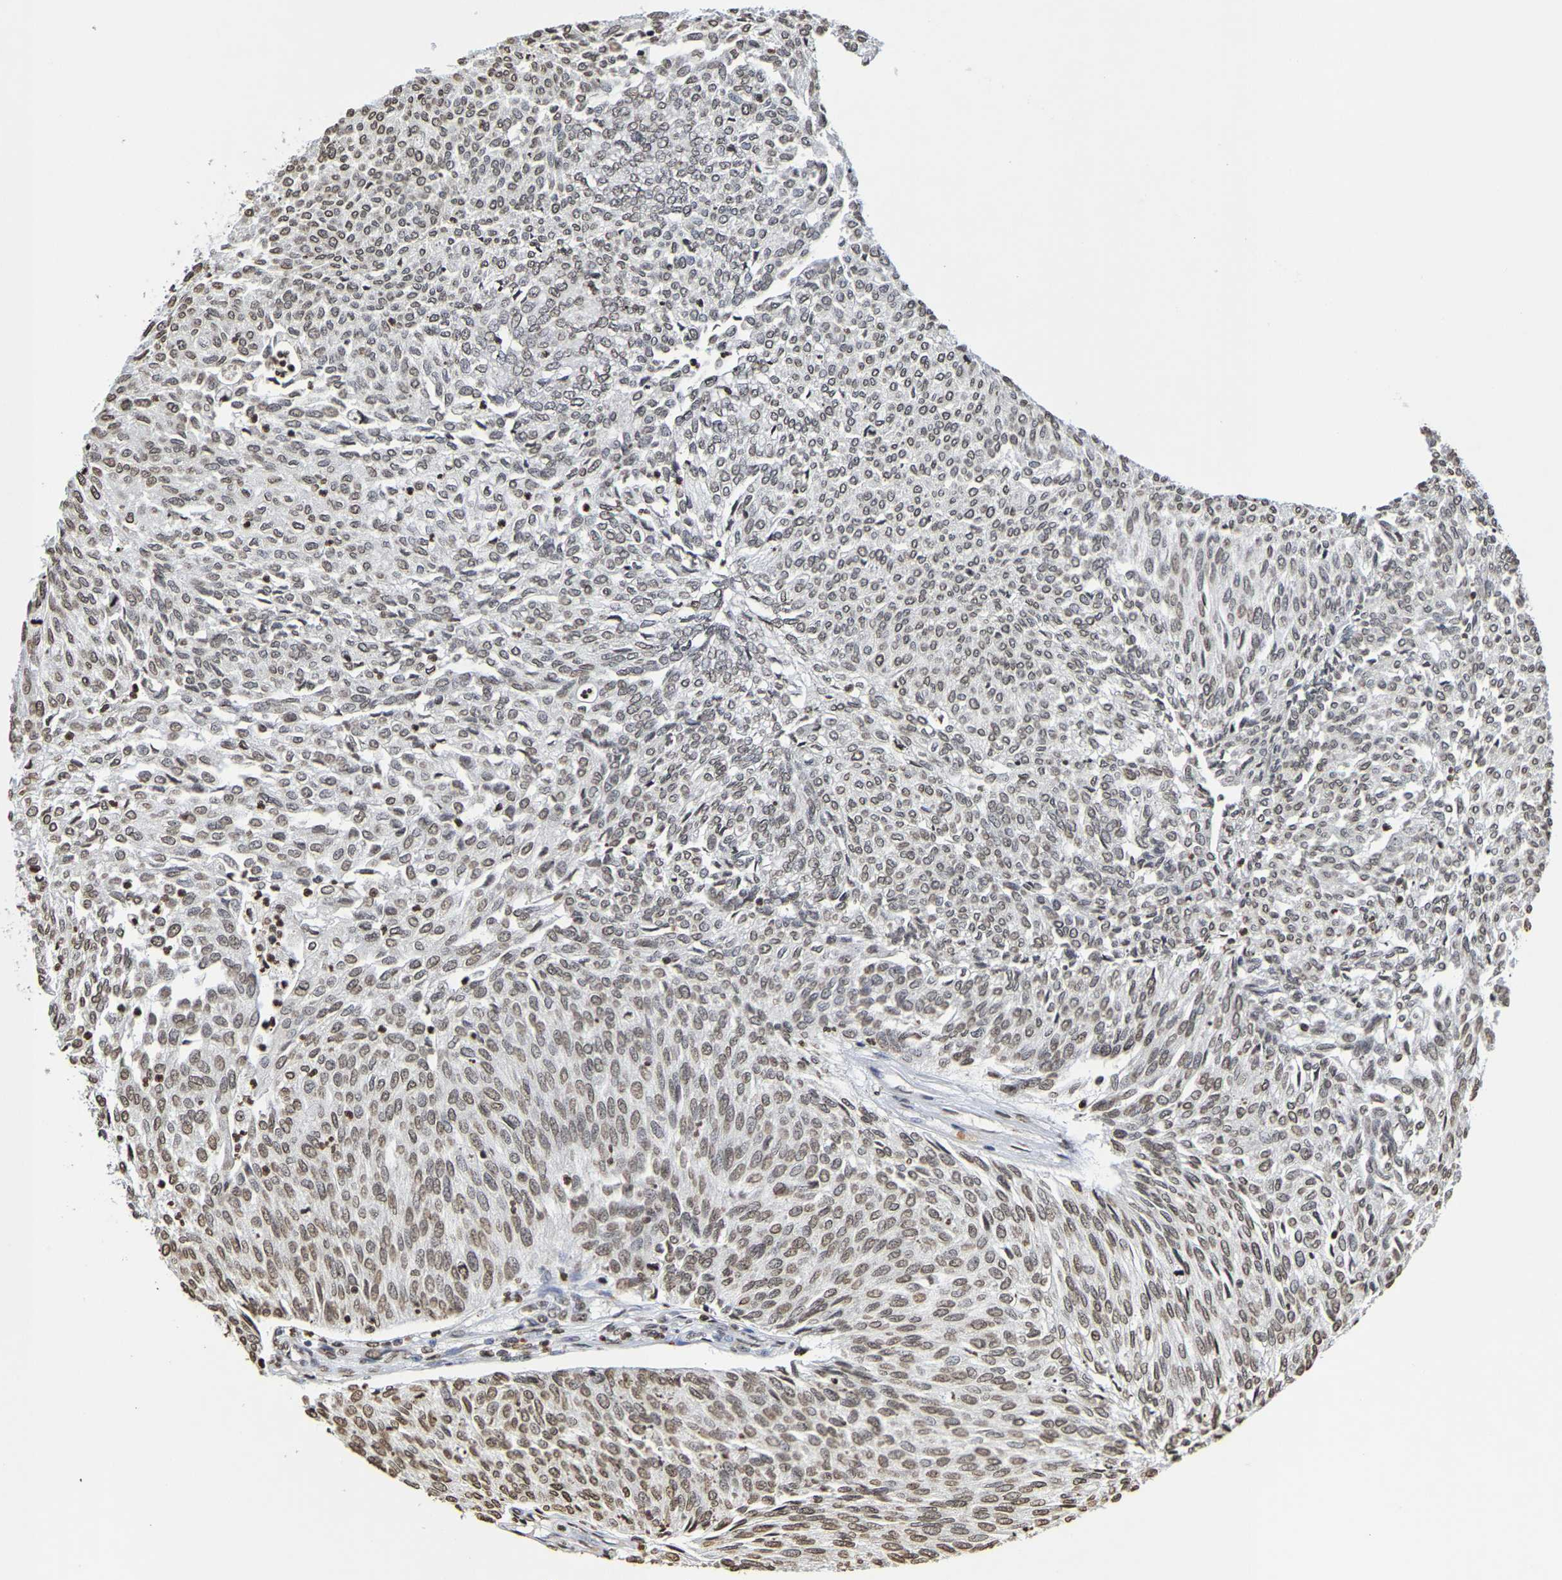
{"staining": {"intensity": "weak", "quantity": ">75%", "location": "nuclear"}, "tissue": "urothelial cancer", "cell_type": "Tumor cells", "image_type": "cancer", "snomed": [{"axis": "morphology", "description": "Urothelial carcinoma, Low grade"}, {"axis": "topography", "description": "Urinary bladder"}], "caption": "Immunohistochemical staining of low-grade urothelial carcinoma demonstrates low levels of weak nuclear staining in about >75% of tumor cells. Nuclei are stained in blue.", "gene": "ATF4", "patient": {"sex": "female", "age": 79}}